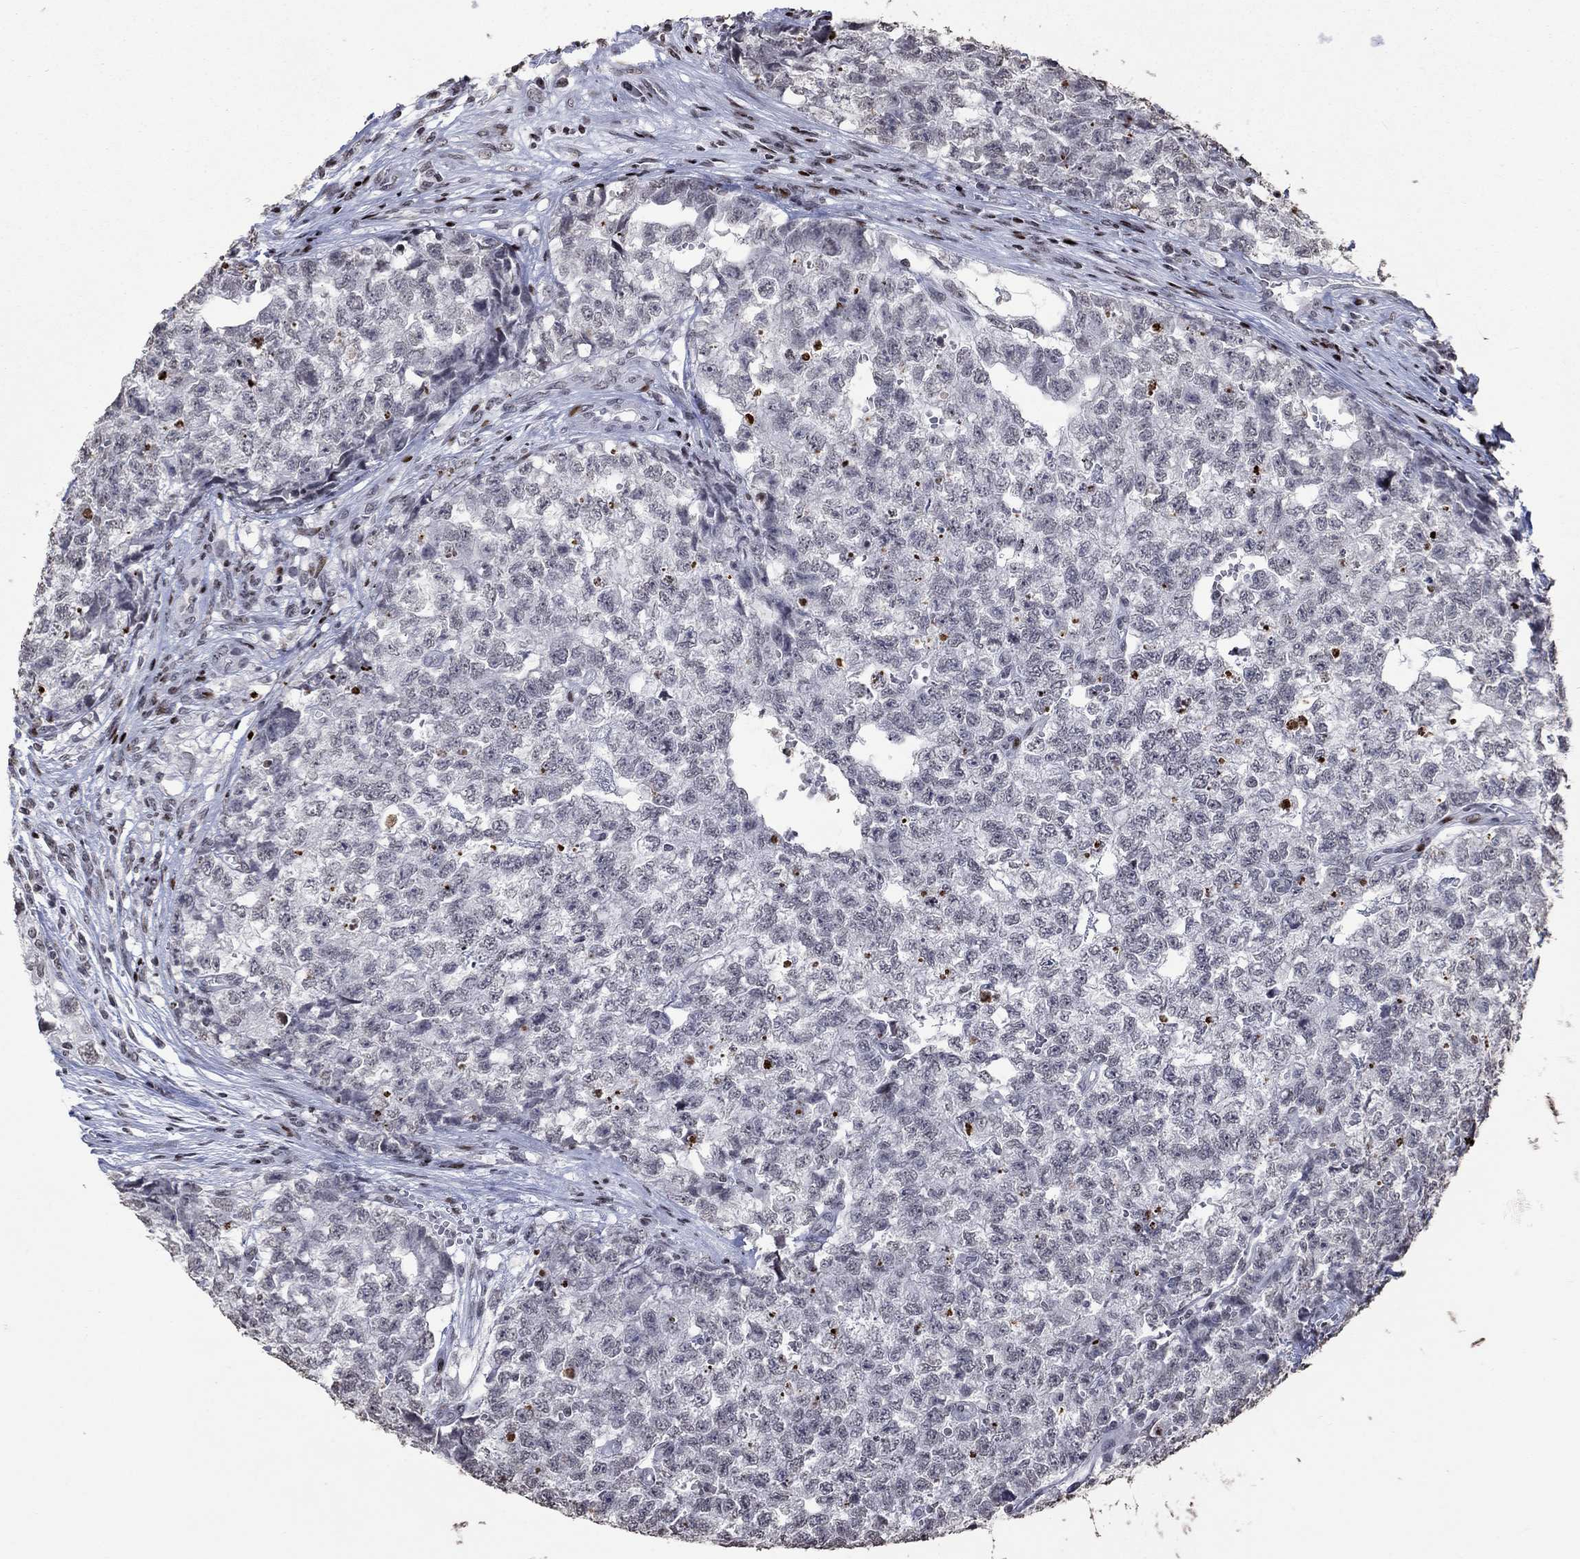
{"staining": {"intensity": "negative", "quantity": "none", "location": "none"}, "tissue": "testis cancer", "cell_type": "Tumor cells", "image_type": "cancer", "snomed": [{"axis": "morphology", "description": "Seminoma, NOS"}, {"axis": "morphology", "description": "Carcinoma, Embryonal, NOS"}, {"axis": "topography", "description": "Testis"}], "caption": "IHC histopathology image of neoplastic tissue: testis cancer stained with DAB (3,3'-diaminobenzidine) demonstrates no significant protein staining in tumor cells.", "gene": "SRSF3", "patient": {"sex": "male", "age": 22}}